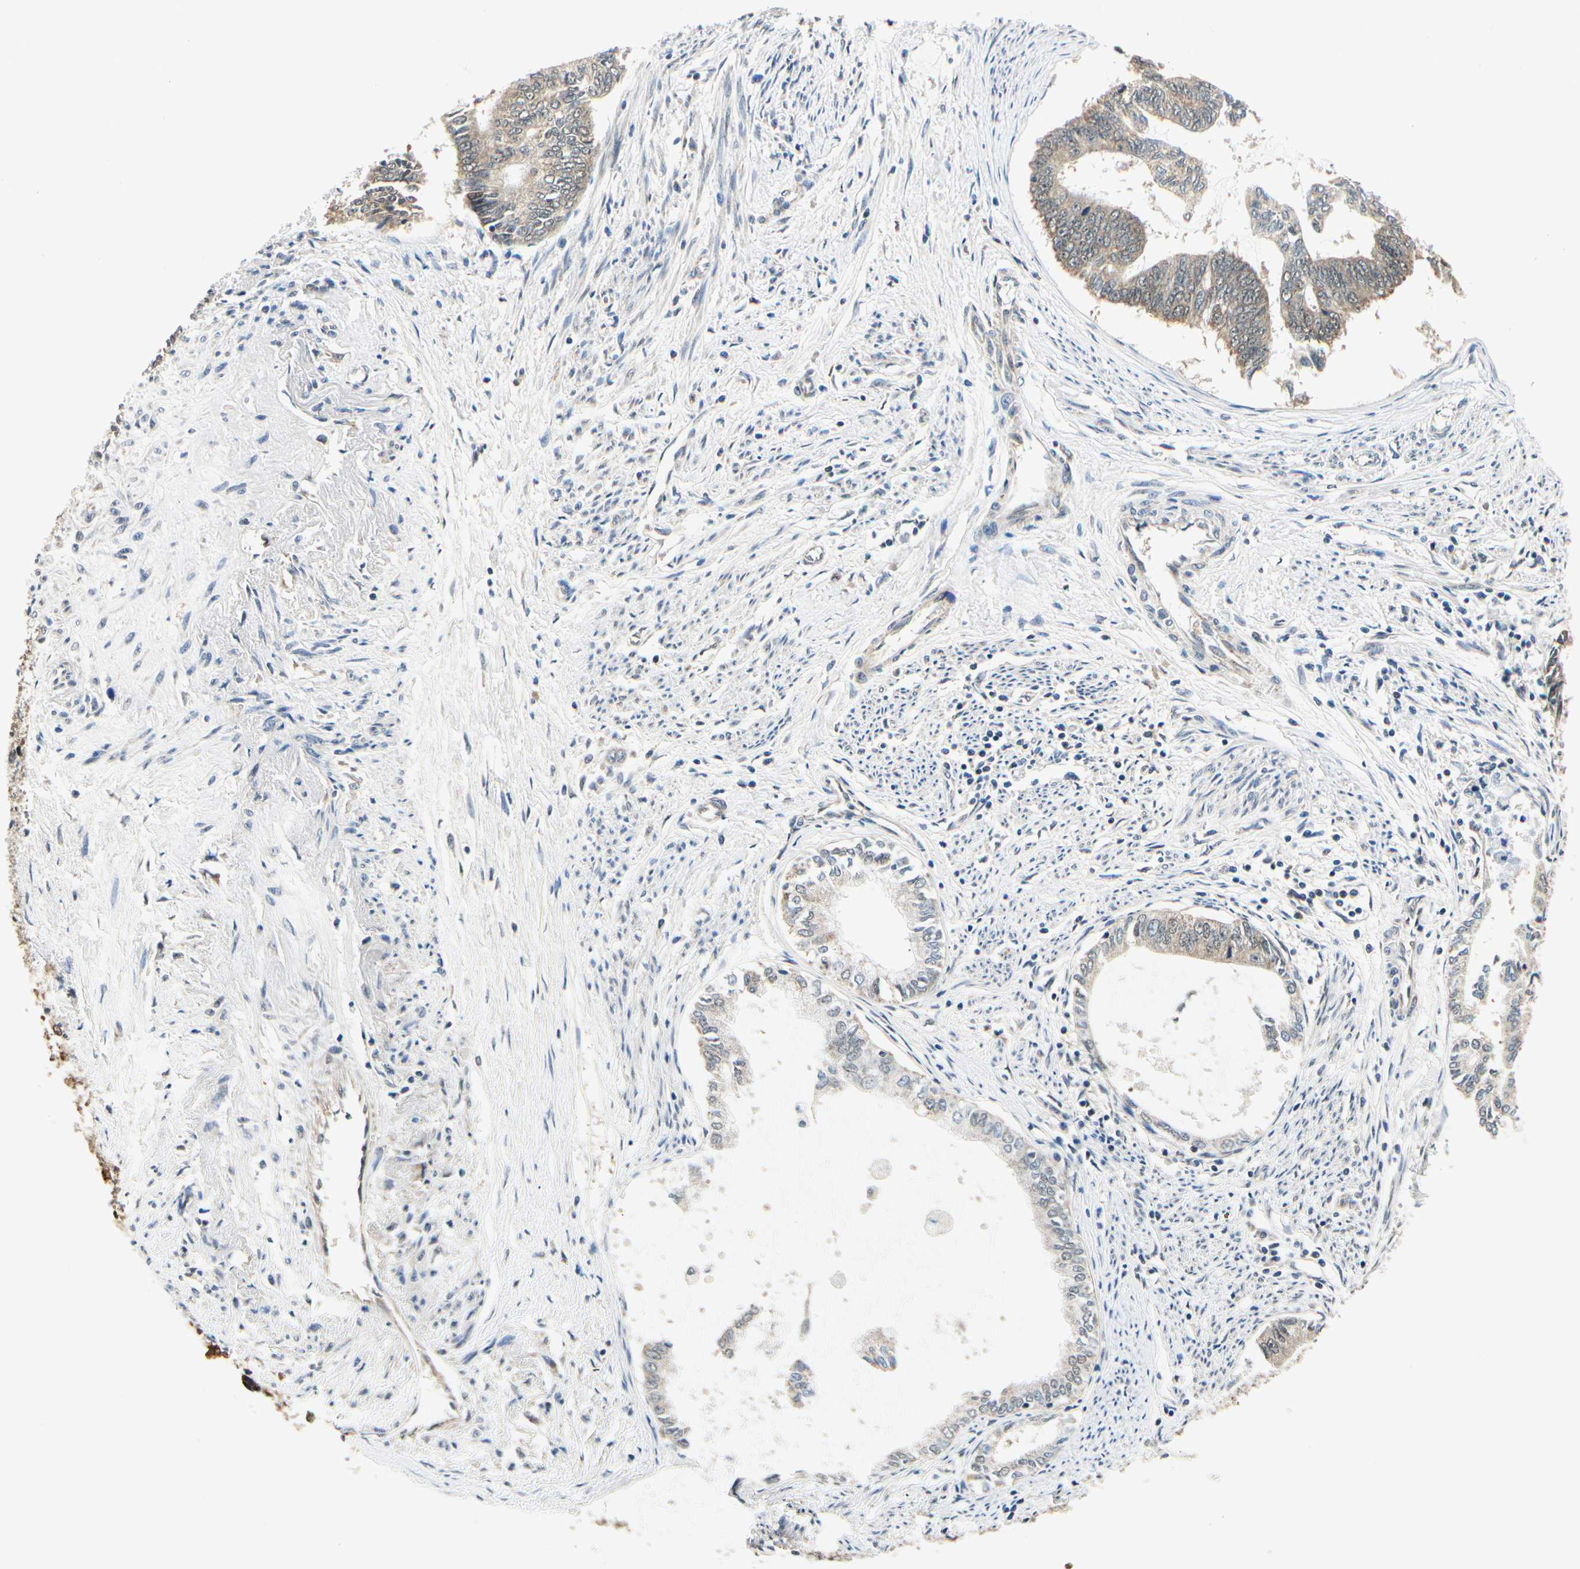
{"staining": {"intensity": "moderate", "quantity": "25%-75%", "location": "cytoplasmic/membranous"}, "tissue": "endometrial cancer", "cell_type": "Tumor cells", "image_type": "cancer", "snomed": [{"axis": "morphology", "description": "Adenocarcinoma, NOS"}, {"axis": "topography", "description": "Endometrium"}], "caption": "Brown immunohistochemical staining in human endometrial adenocarcinoma exhibits moderate cytoplasmic/membranous expression in about 25%-75% of tumor cells.", "gene": "PDK2", "patient": {"sex": "female", "age": 86}}